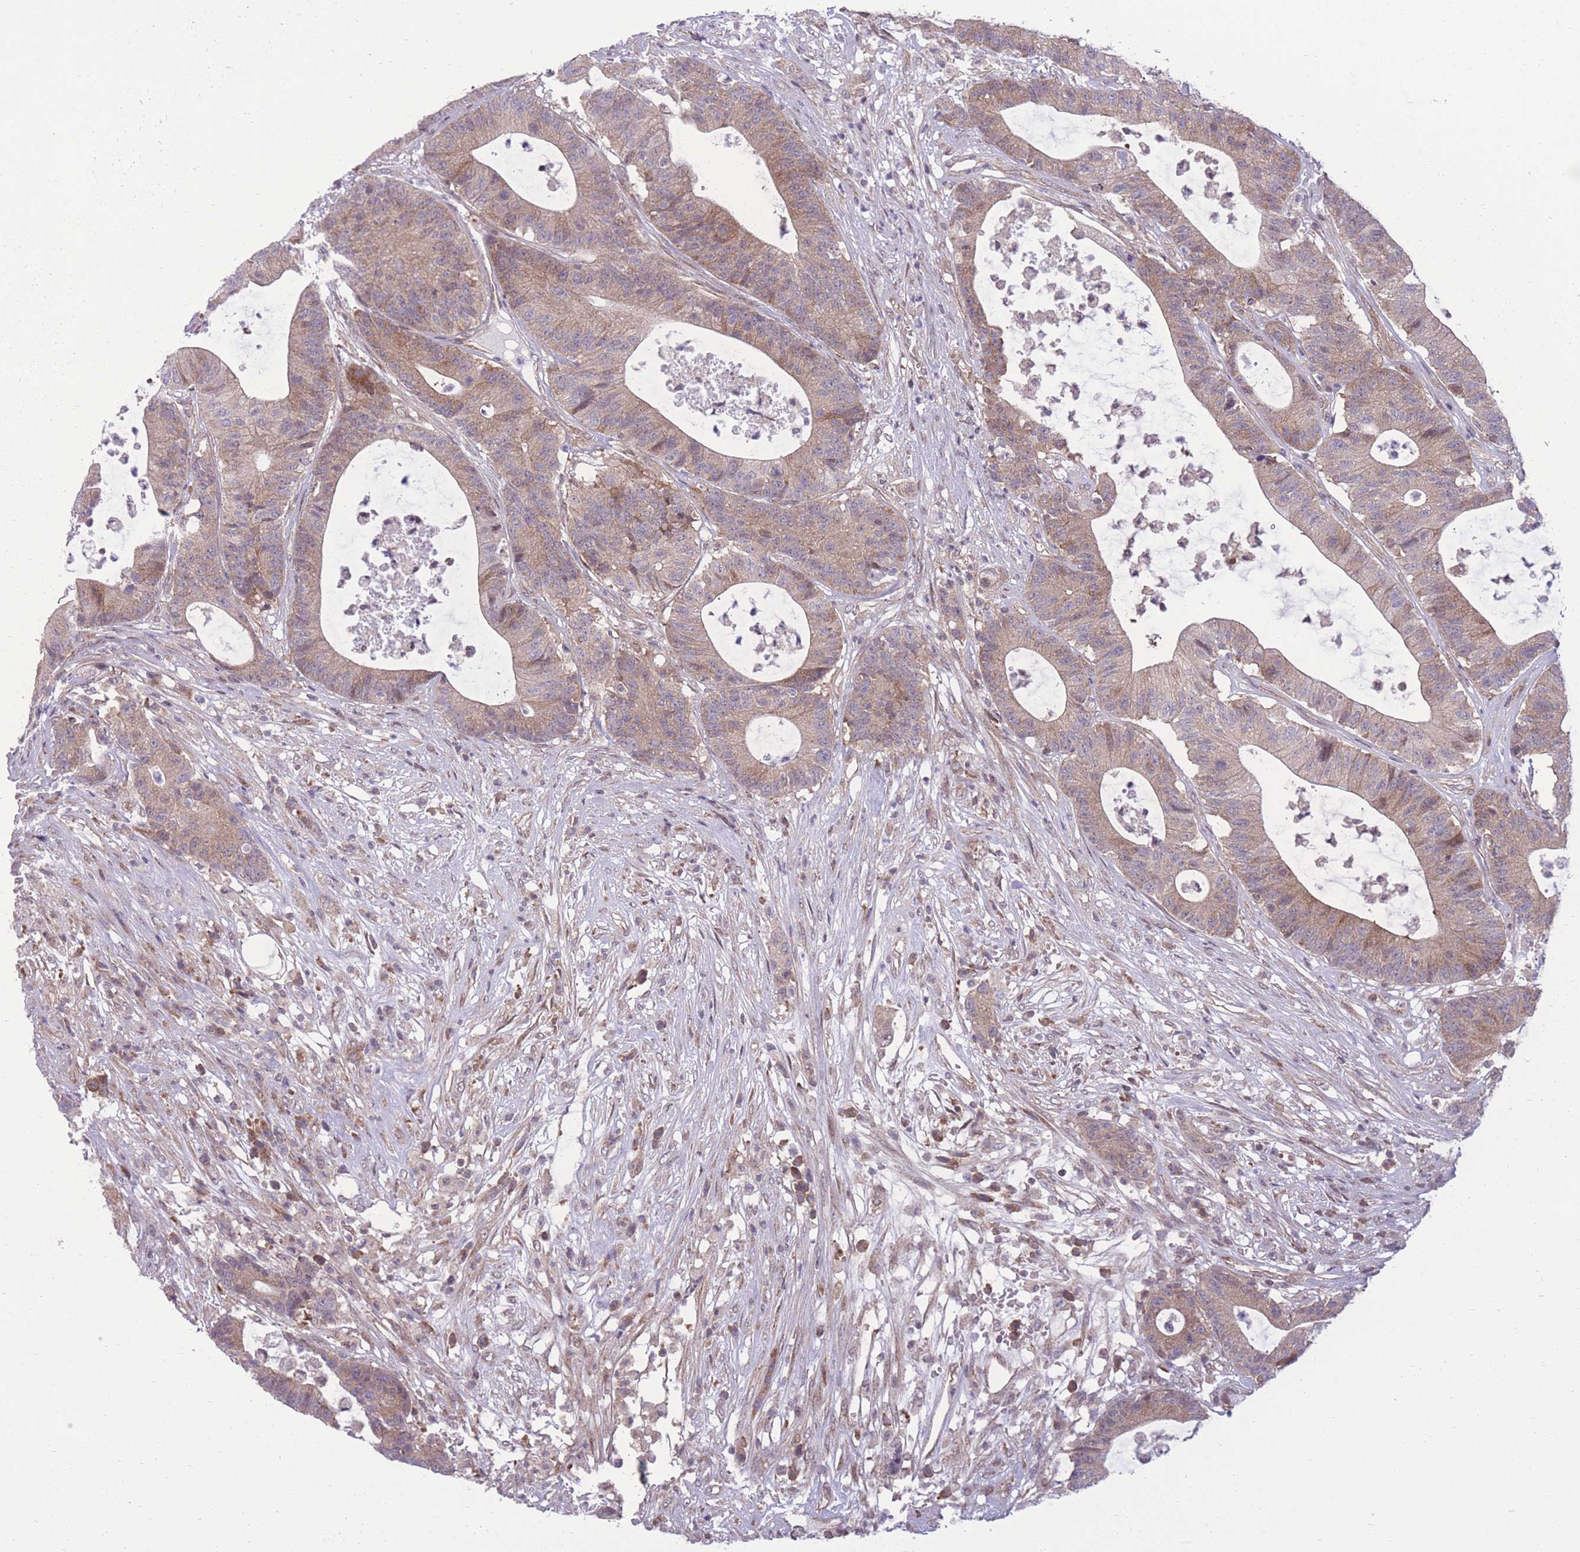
{"staining": {"intensity": "moderate", "quantity": ">75%", "location": "cytoplasmic/membranous"}, "tissue": "colorectal cancer", "cell_type": "Tumor cells", "image_type": "cancer", "snomed": [{"axis": "morphology", "description": "Adenocarcinoma, NOS"}, {"axis": "topography", "description": "Colon"}], "caption": "DAB (3,3'-diaminobenzidine) immunohistochemical staining of human adenocarcinoma (colorectal) shows moderate cytoplasmic/membranous protein expression in about >75% of tumor cells.", "gene": "RIC8A", "patient": {"sex": "female", "age": 84}}